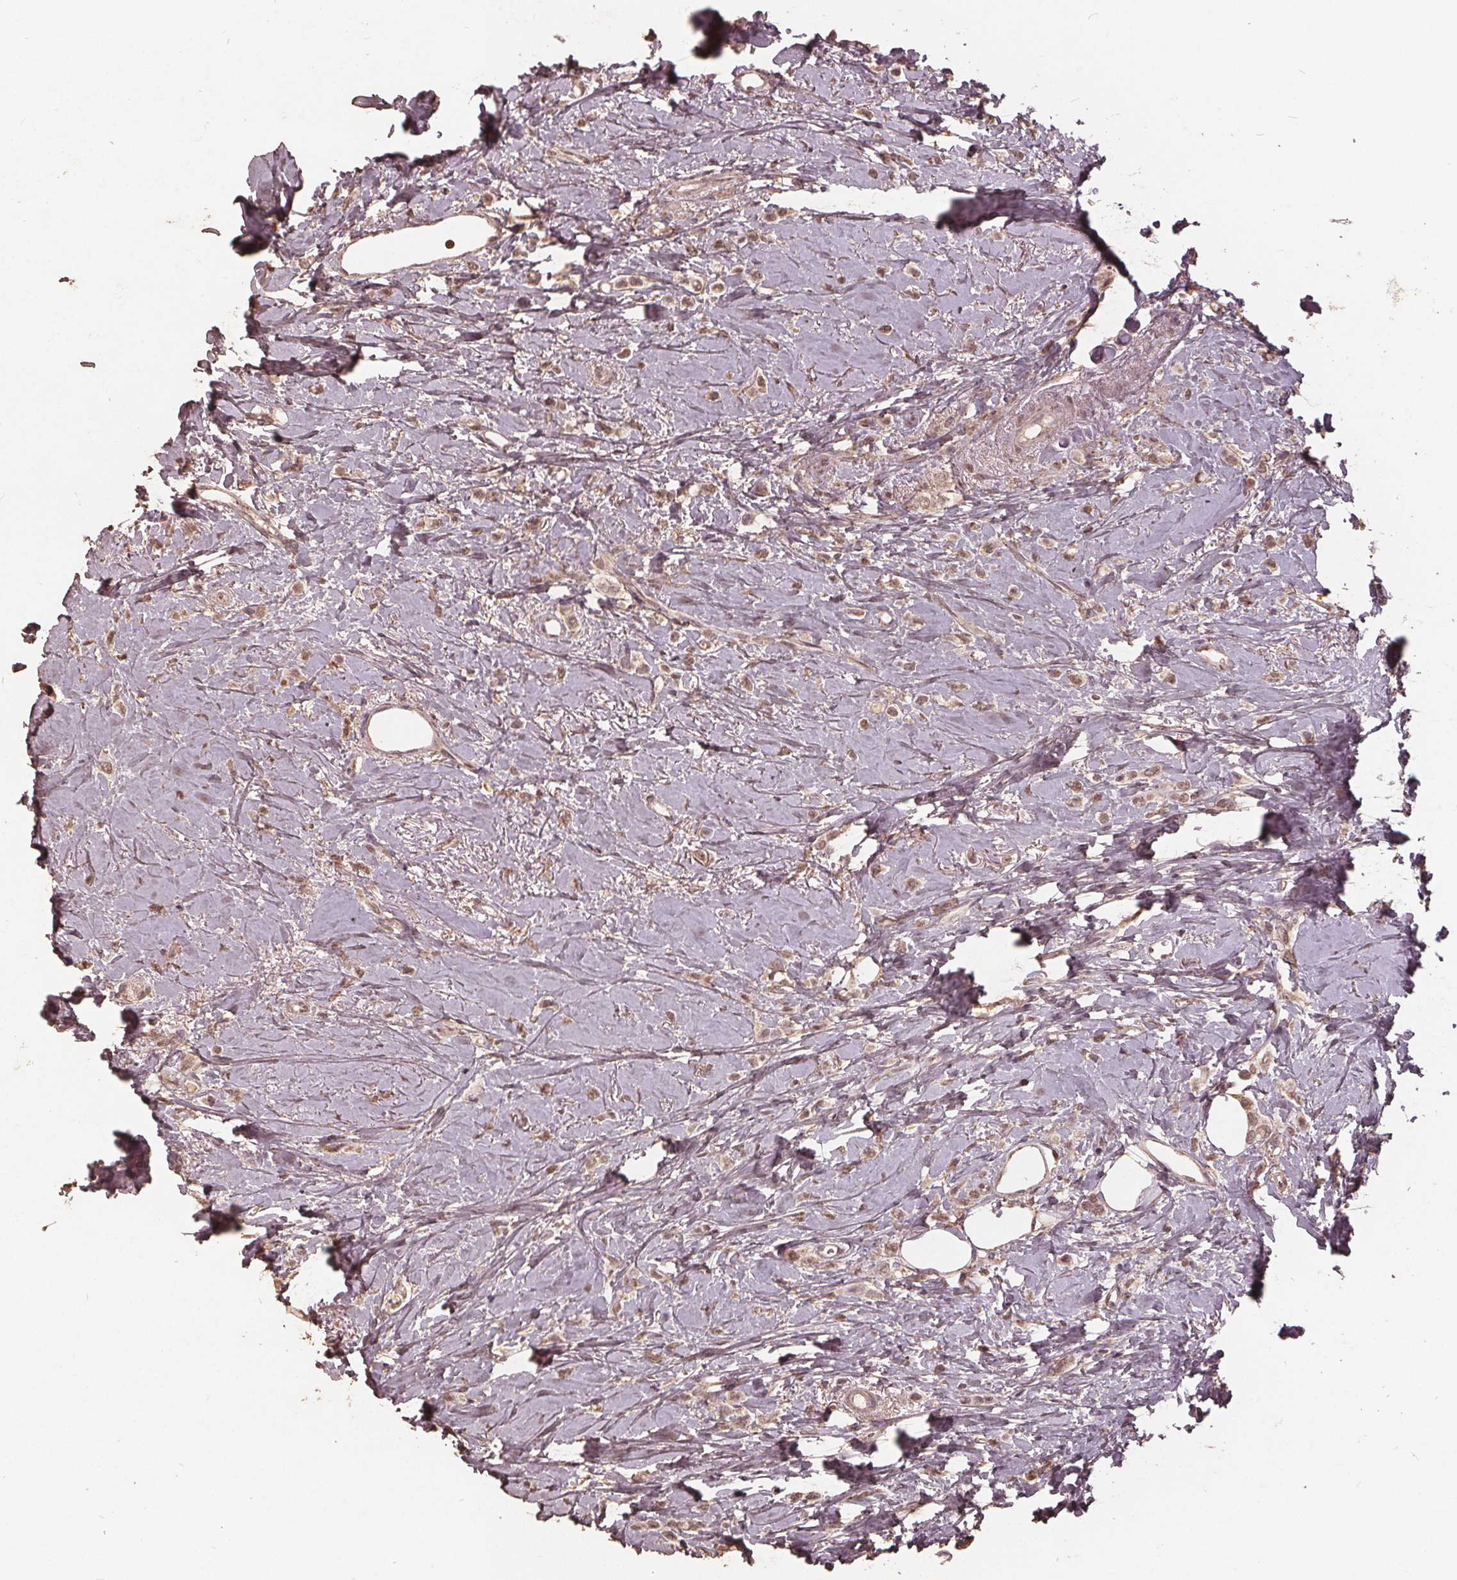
{"staining": {"intensity": "weak", "quantity": ">75%", "location": "nuclear"}, "tissue": "breast cancer", "cell_type": "Tumor cells", "image_type": "cancer", "snomed": [{"axis": "morphology", "description": "Lobular carcinoma"}, {"axis": "topography", "description": "Breast"}], "caption": "Immunohistochemical staining of breast lobular carcinoma reveals low levels of weak nuclear positivity in approximately >75% of tumor cells.", "gene": "DSG3", "patient": {"sex": "female", "age": 66}}